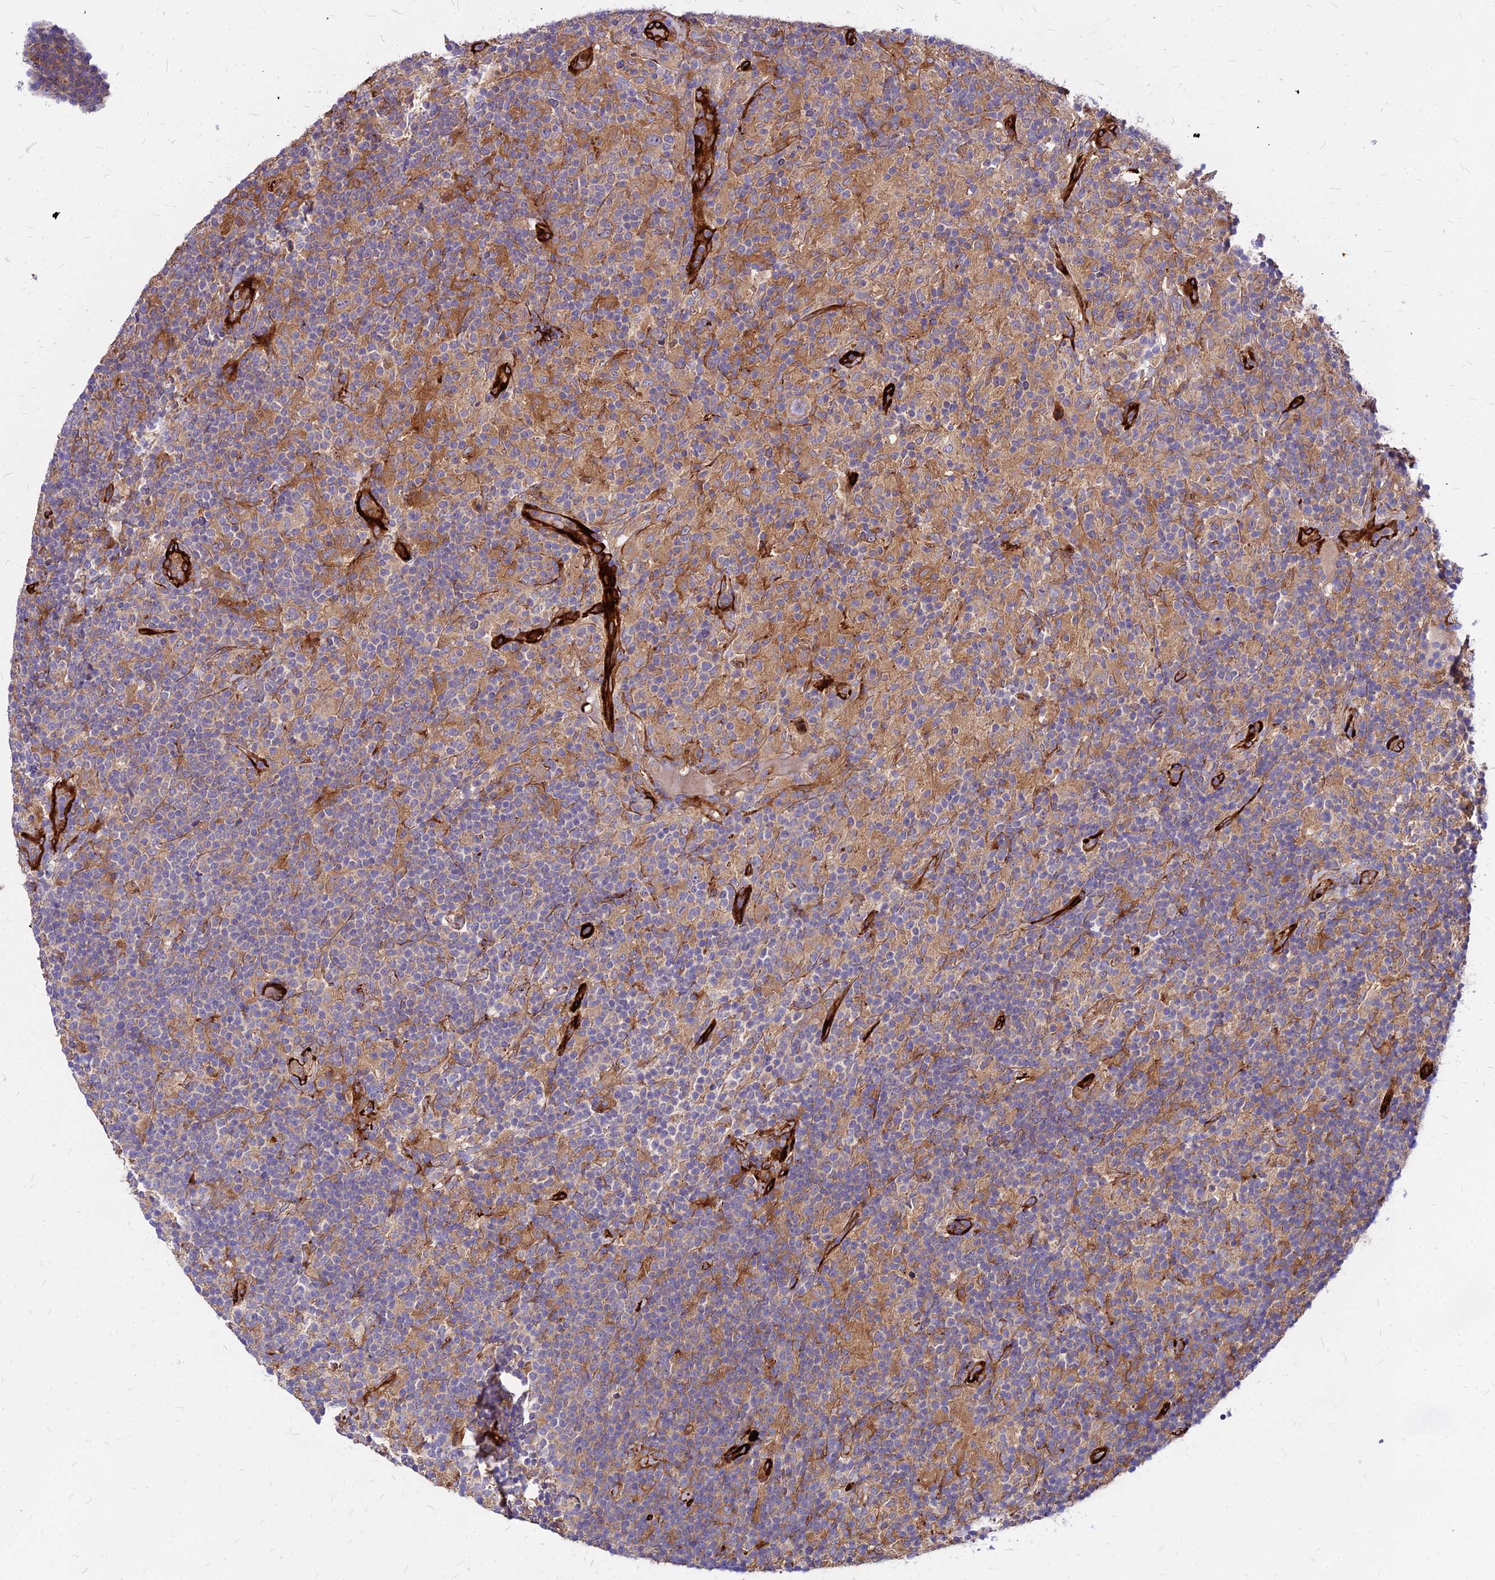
{"staining": {"intensity": "weak", "quantity": ">75%", "location": "cytoplasmic/membranous"}, "tissue": "lymphoma", "cell_type": "Tumor cells", "image_type": "cancer", "snomed": [{"axis": "morphology", "description": "Hodgkin's disease, NOS"}, {"axis": "topography", "description": "Lymph node"}], "caption": "Immunohistochemistry (IHC) histopathology image of lymphoma stained for a protein (brown), which shows low levels of weak cytoplasmic/membranous staining in about >75% of tumor cells.", "gene": "COMMD10", "patient": {"sex": "male", "age": 70}}